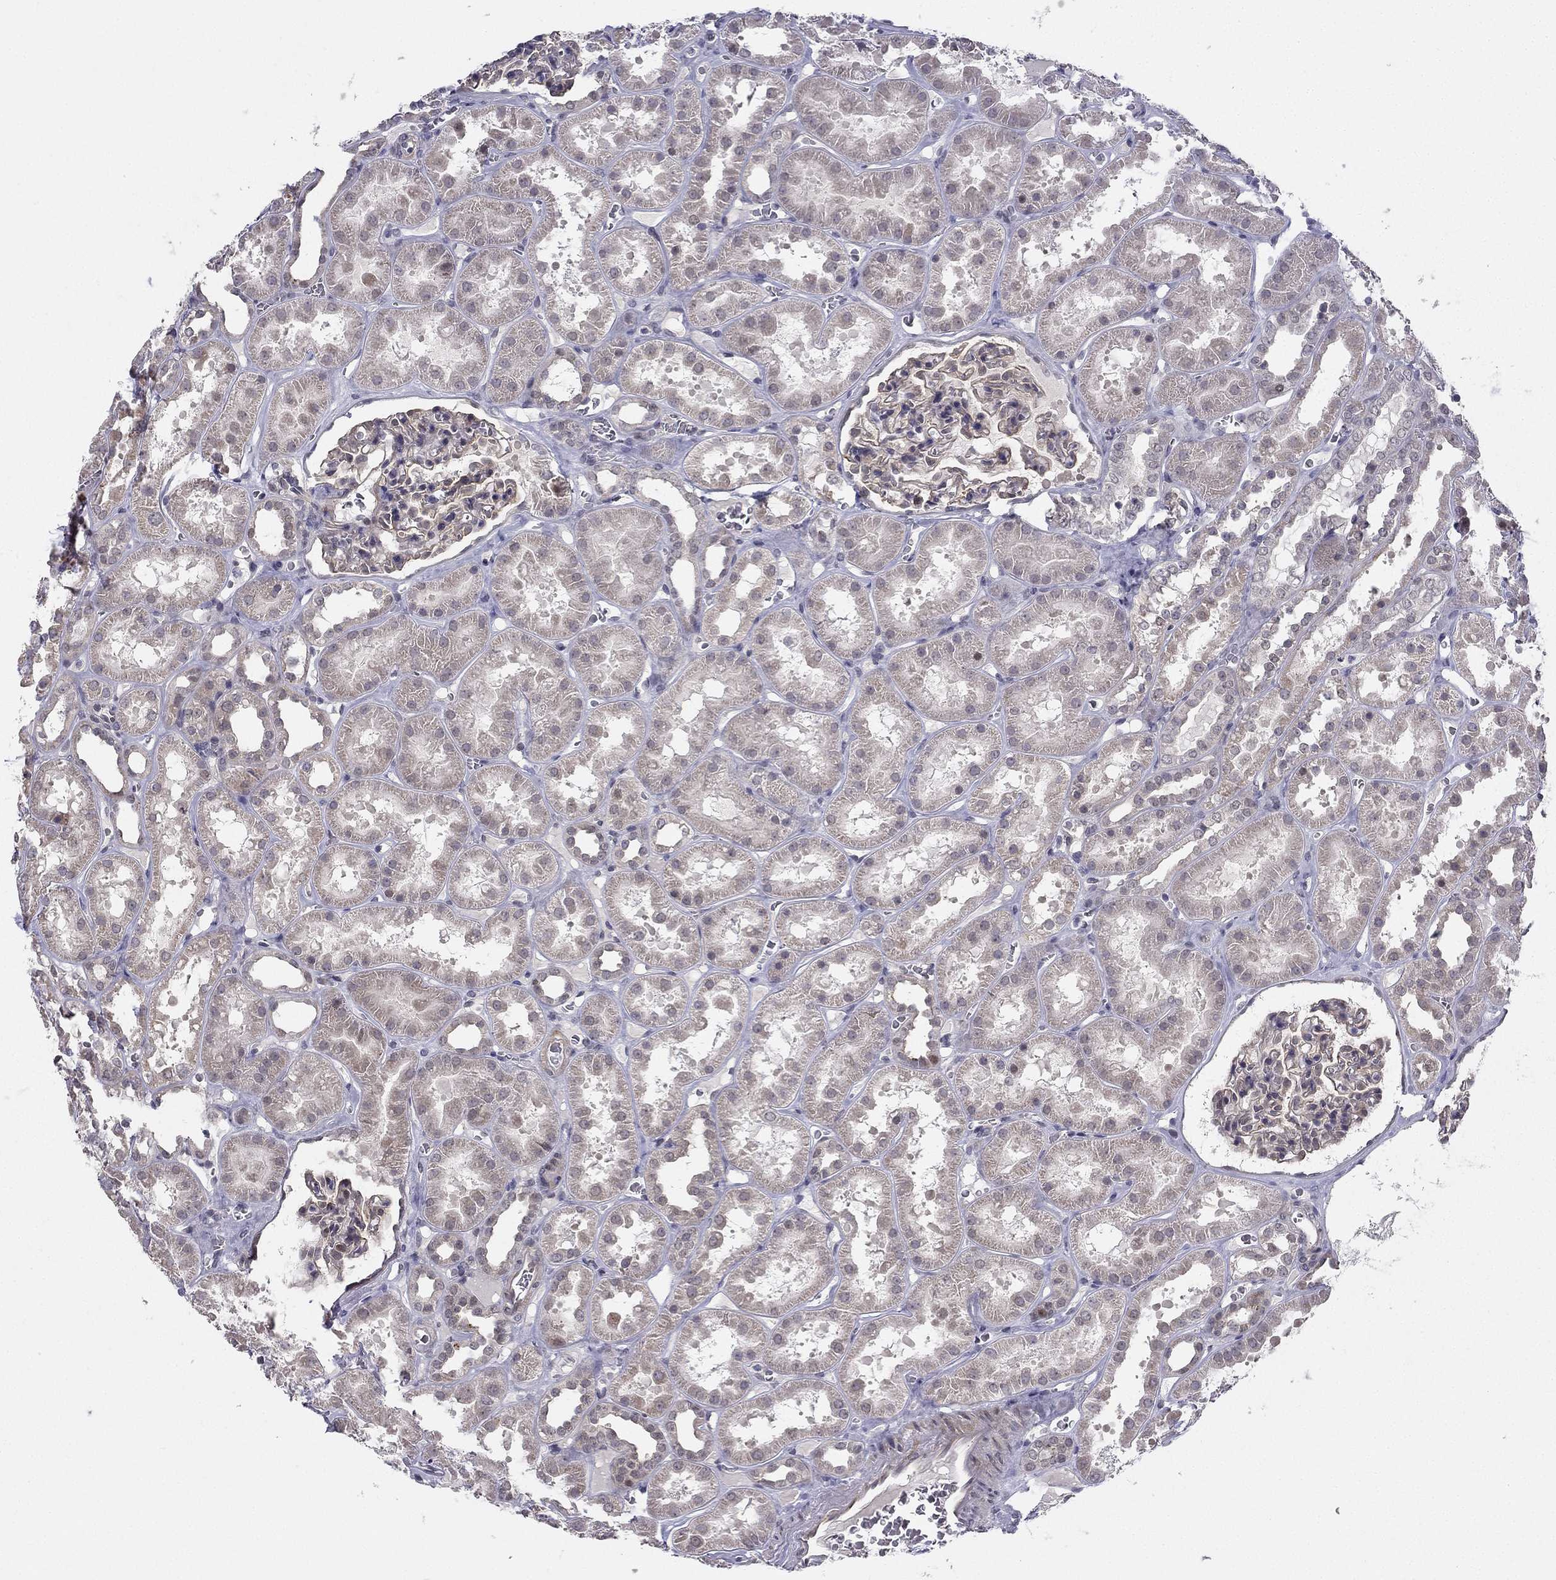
{"staining": {"intensity": "negative", "quantity": "none", "location": "none"}, "tissue": "kidney", "cell_type": "Cells in glomeruli", "image_type": "normal", "snomed": [{"axis": "morphology", "description": "Normal tissue, NOS"}, {"axis": "topography", "description": "Kidney"}], "caption": "Immunohistochemistry (IHC) histopathology image of normal human kidney stained for a protein (brown), which demonstrates no expression in cells in glomeruli. (DAB (3,3'-diaminobenzidine) IHC, high magnification).", "gene": "CHST8", "patient": {"sex": "female", "age": 41}}